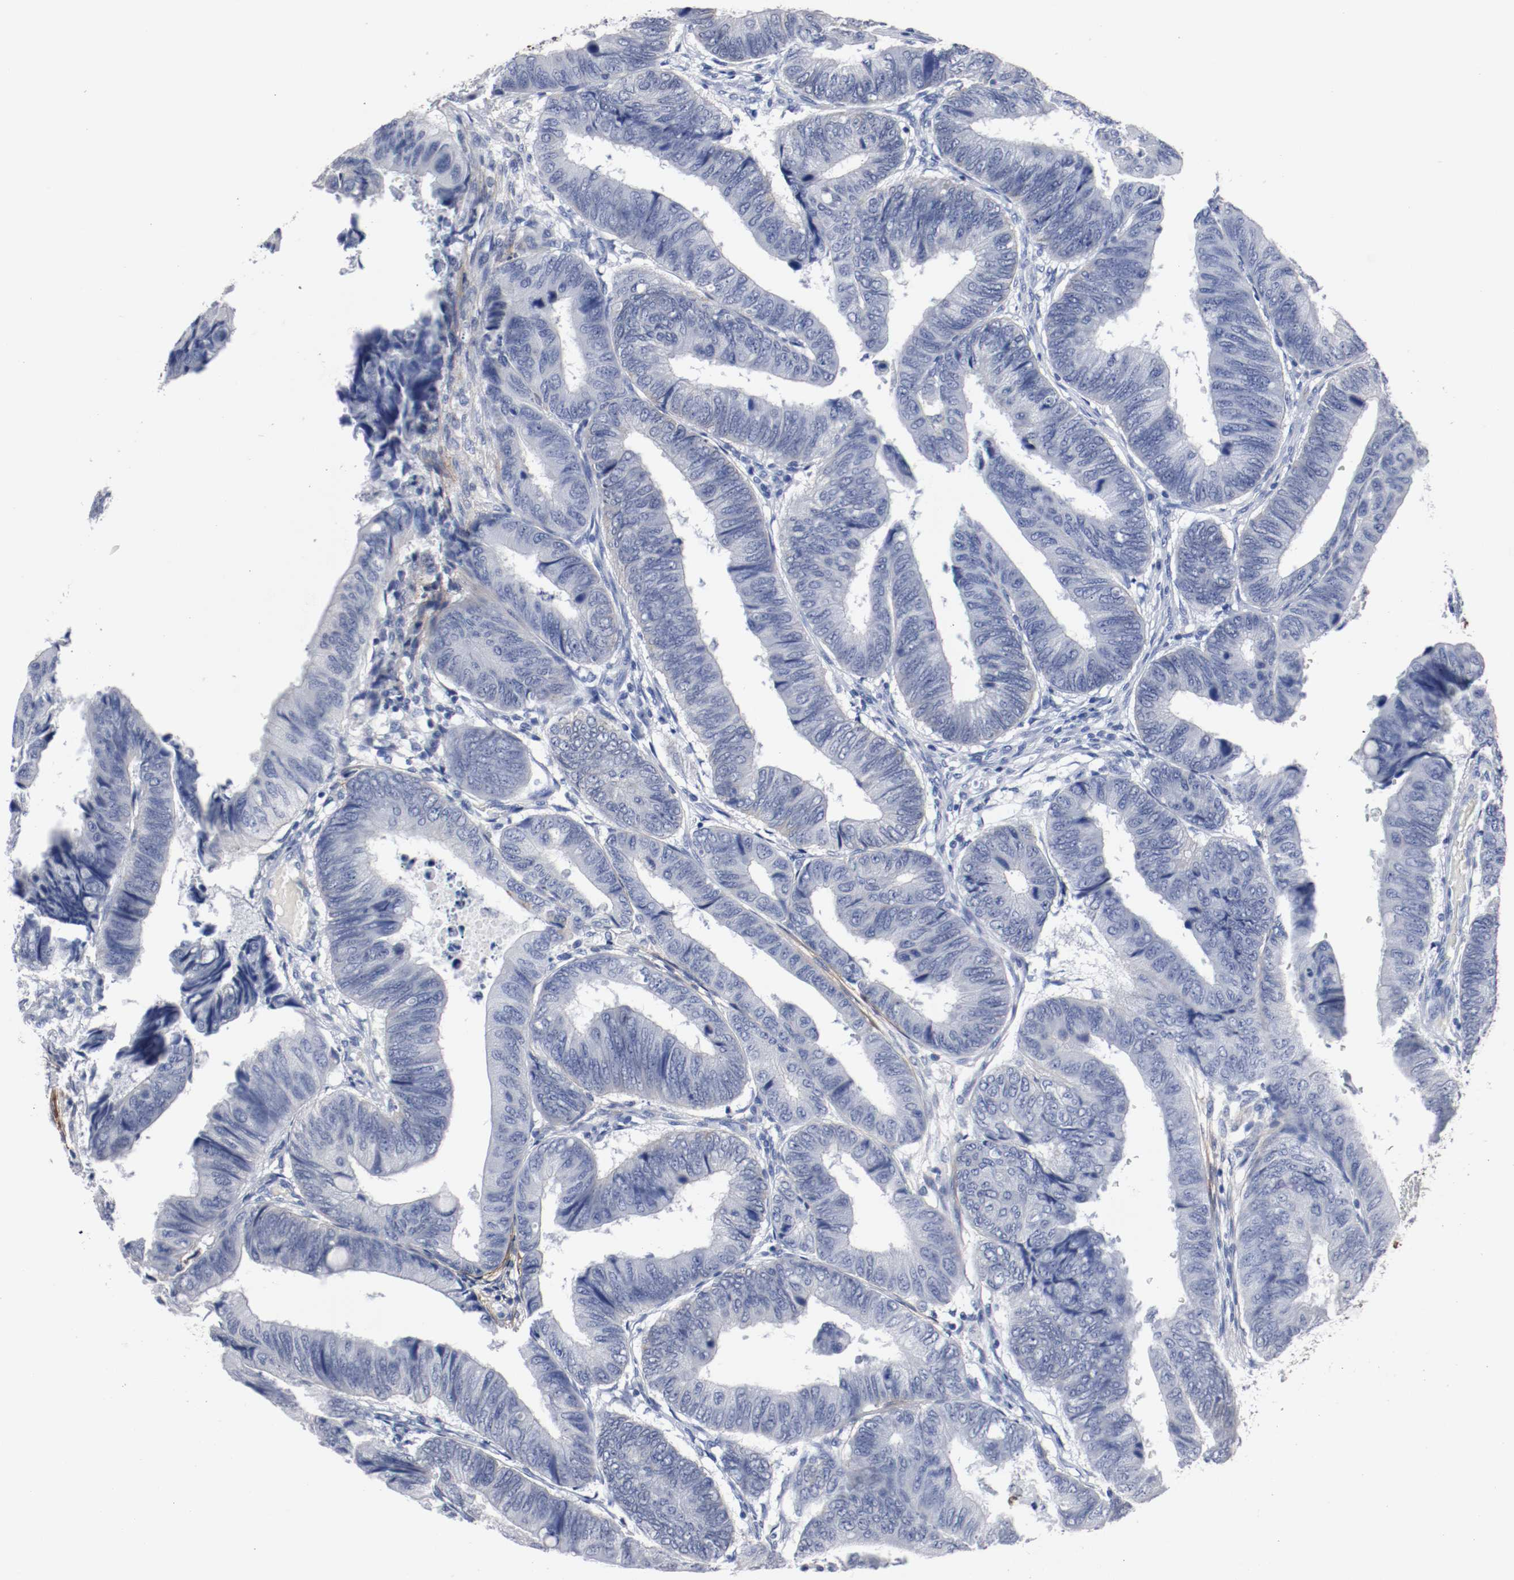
{"staining": {"intensity": "negative", "quantity": "none", "location": "none"}, "tissue": "colorectal cancer", "cell_type": "Tumor cells", "image_type": "cancer", "snomed": [{"axis": "morphology", "description": "Normal tissue, NOS"}, {"axis": "morphology", "description": "Adenocarcinoma, NOS"}, {"axis": "topography", "description": "Rectum"}, {"axis": "topography", "description": "Peripheral nerve tissue"}], "caption": "Tumor cells are negative for brown protein staining in colorectal cancer. The staining is performed using DAB brown chromogen with nuclei counter-stained in using hematoxylin.", "gene": "TNC", "patient": {"sex": "male", "age": 92}}